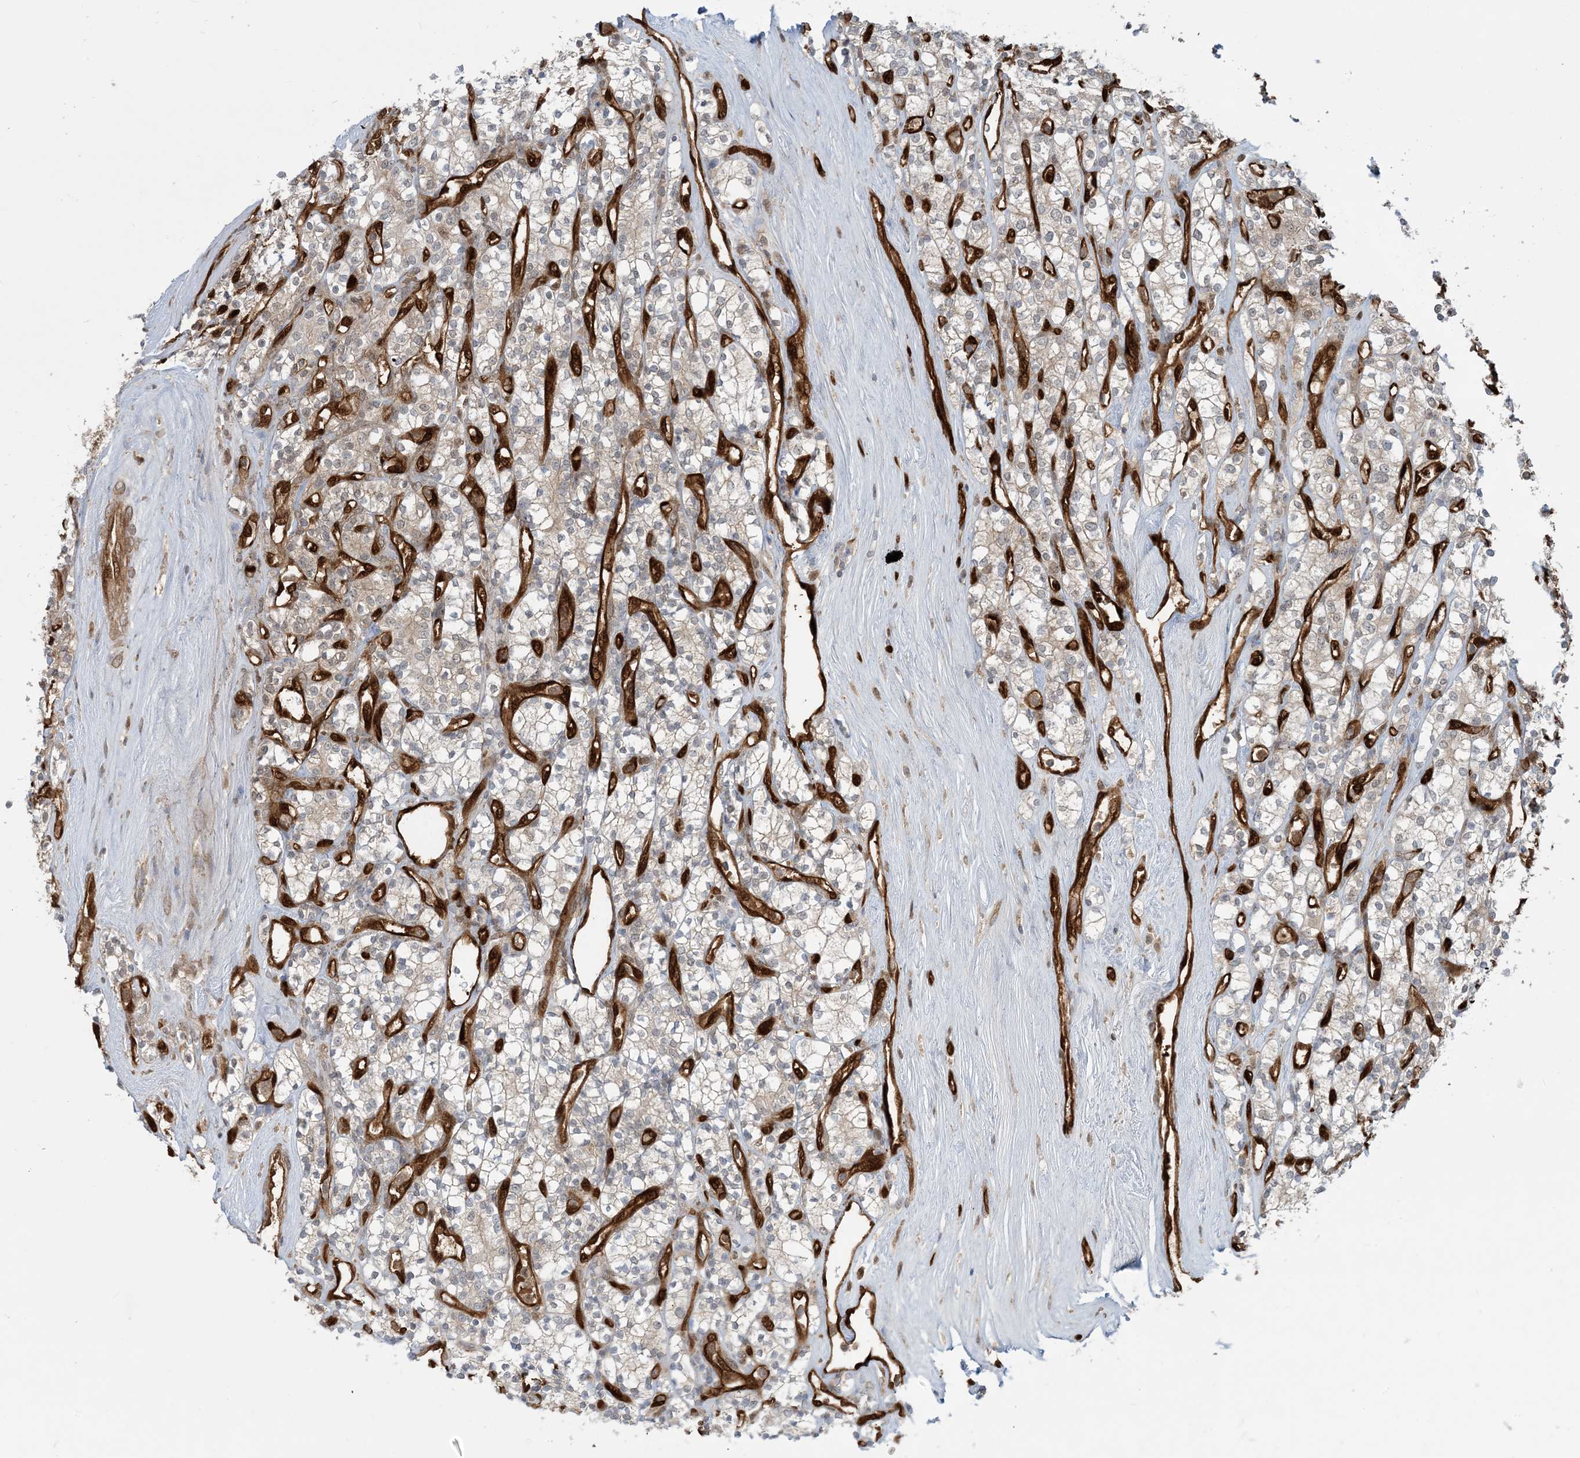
{"staining": {"intensity": "weak", "quantity": "<25%", "location": "cytoplasmic/membranous"}, "tissue": "renal cancer", "cell_type": "Tumor cells", "image_type": "cancer", "snomed": [{"axis": "morphology", "description": "Adenocarcinoma, NOS"}, {"axis": "topography", "description": "Kidney"}], "caption": "Immunohistochemical staining of human renal cancer (adenocarcinoma) displays no significant staining in tumor cells. (Stains: DAB immunohistochemistry with hematoxylin counter stain, Microscopy: brightfield microscopy at high magnification).", "gene": "PPM1F", "patient": {"sex": "male", "age": 77}}